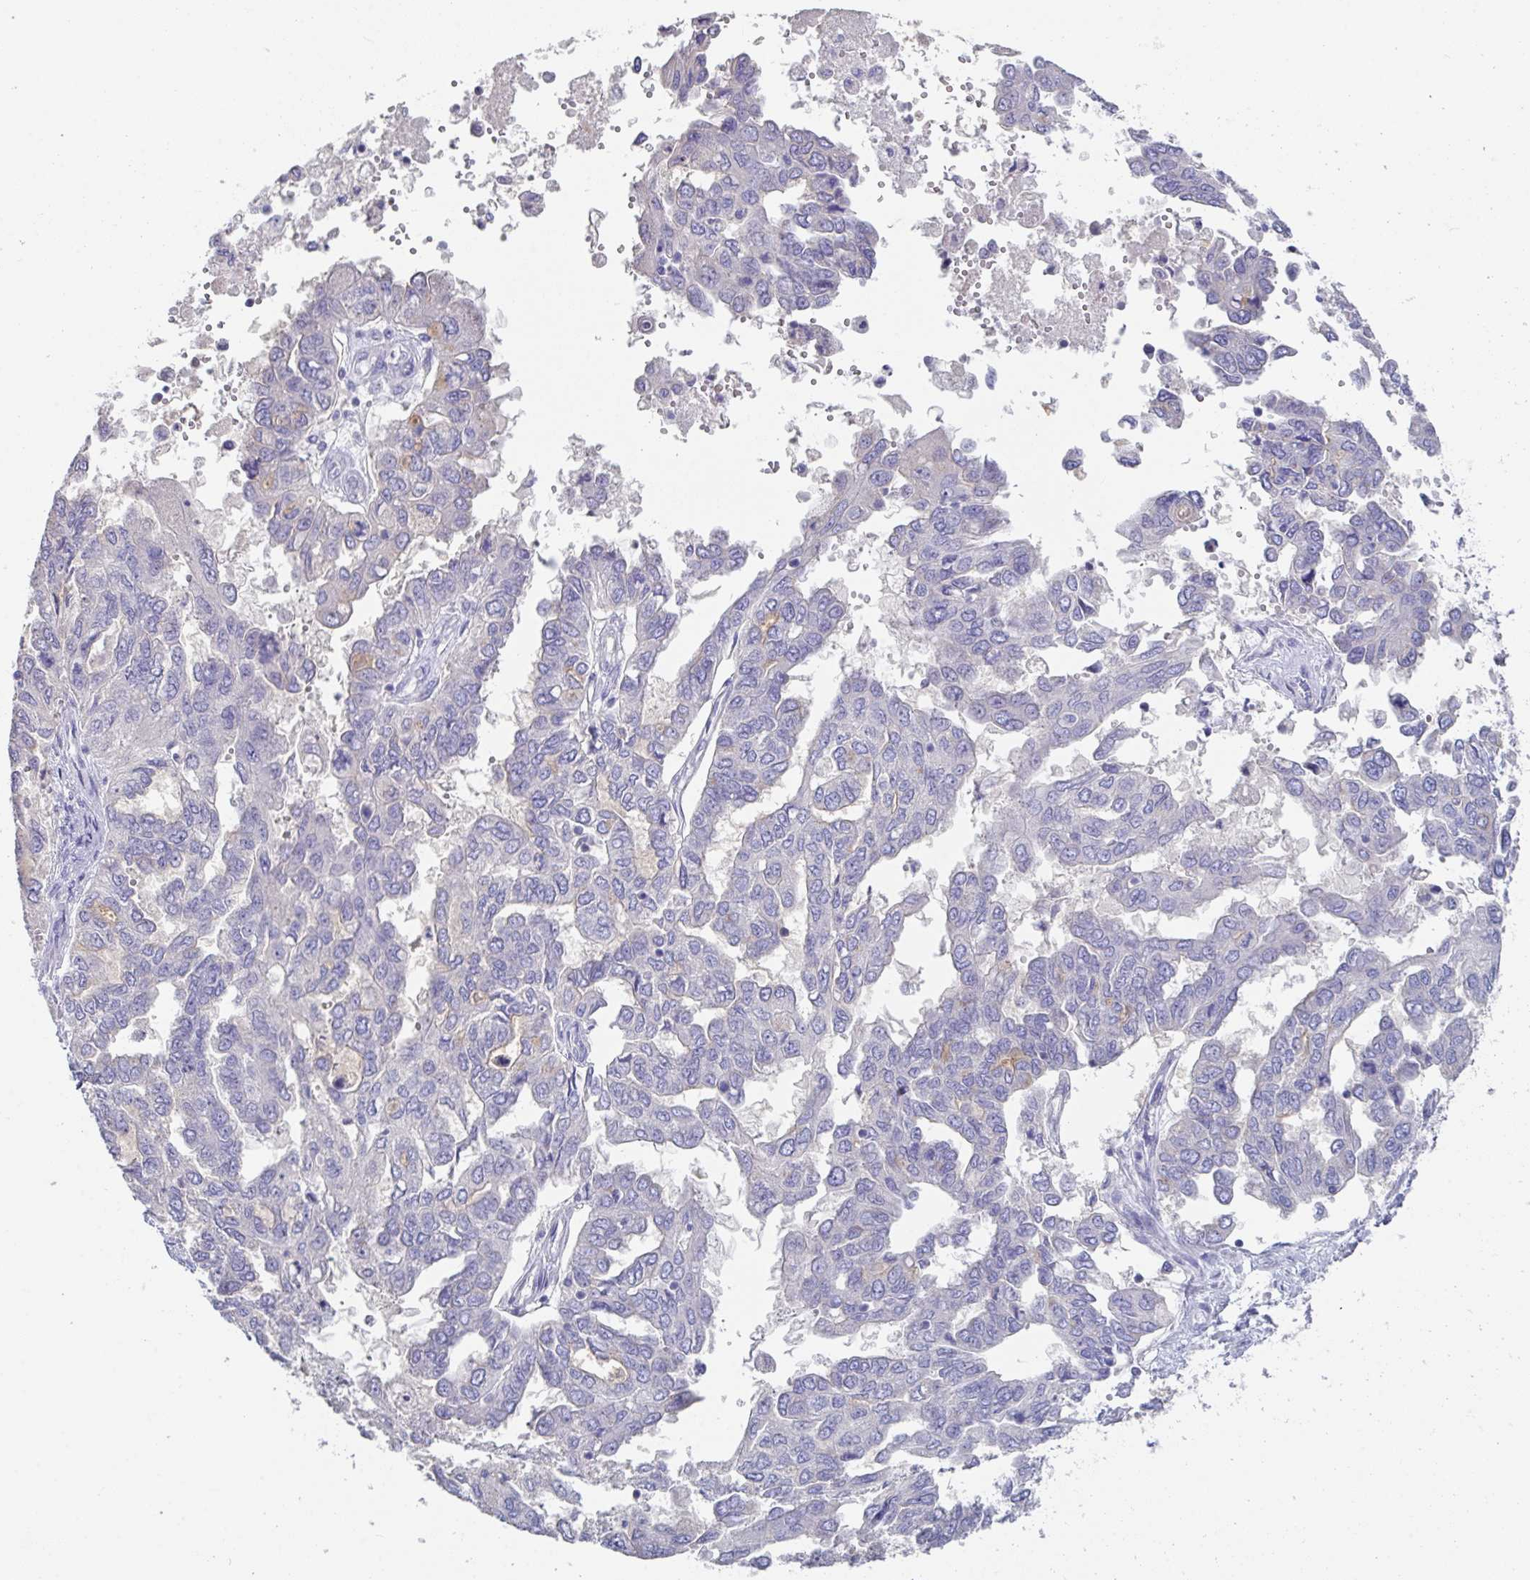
{"staining": {"intensity": "negative", "quantity": "none", "location": "none"}, "tissue": "ovarian cancer", "cell_type": "Tumor cells", "image_type": "cancer", "snomed": [{"axis": "morphology", "description": "Cystadenocarcinoma, serous, NOS"}, {"axis": "topography", "description": "Ovary"}], "caption": "The micrograph demonstrates no staining of tumor cells in ovarian cancer. (DAB immunohistochemistry, high magnification).", "gene": "SLC44A4", "patient": {"sex": "female", "age": 53}}